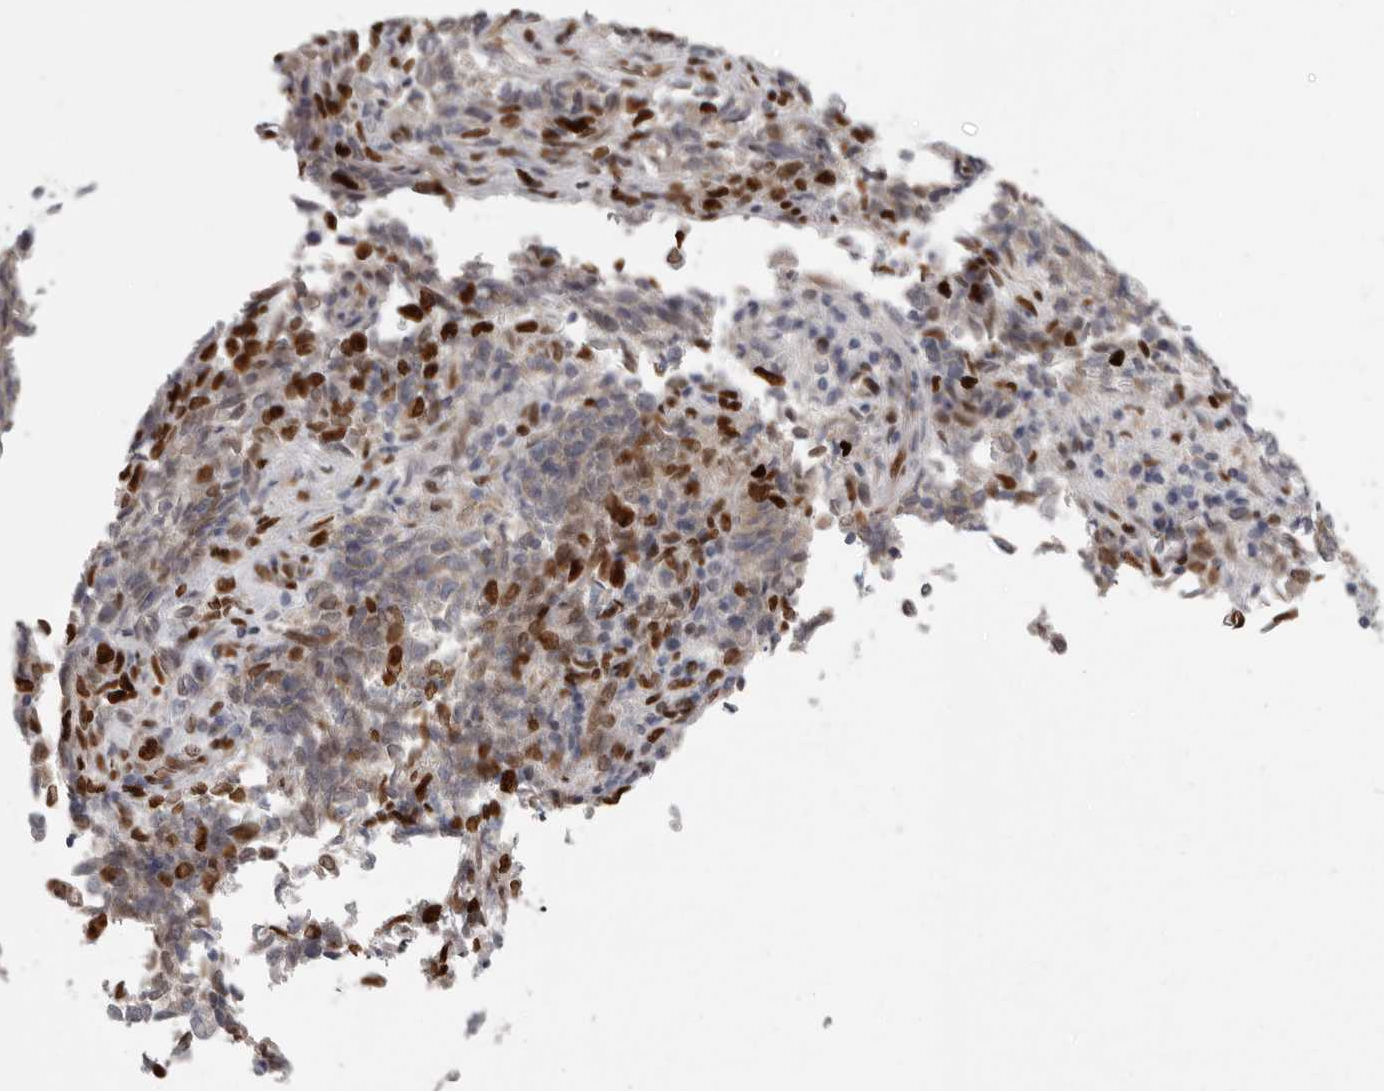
{"staining": {"intensity": "strong", "quantity": "25%-75%", "location": "nuclear"}, "tissue": "endometrial cancer", "cell_type": "Tumor cells", "image_type": "cancer", "snomed": [{"axis": "morphology", "description": "Adenocarcinoma, NOS"}, {"axis": "topography", "description": "Endometrium"}], "caption": "Brown immunohistochemical staining in human adenocarcinoma (endometrial) reveals strong nuclear staining in approximately 25%-75% of tumor cells.", "gene": "SRP19", "patient": {"sex": "female", "age": 80}}